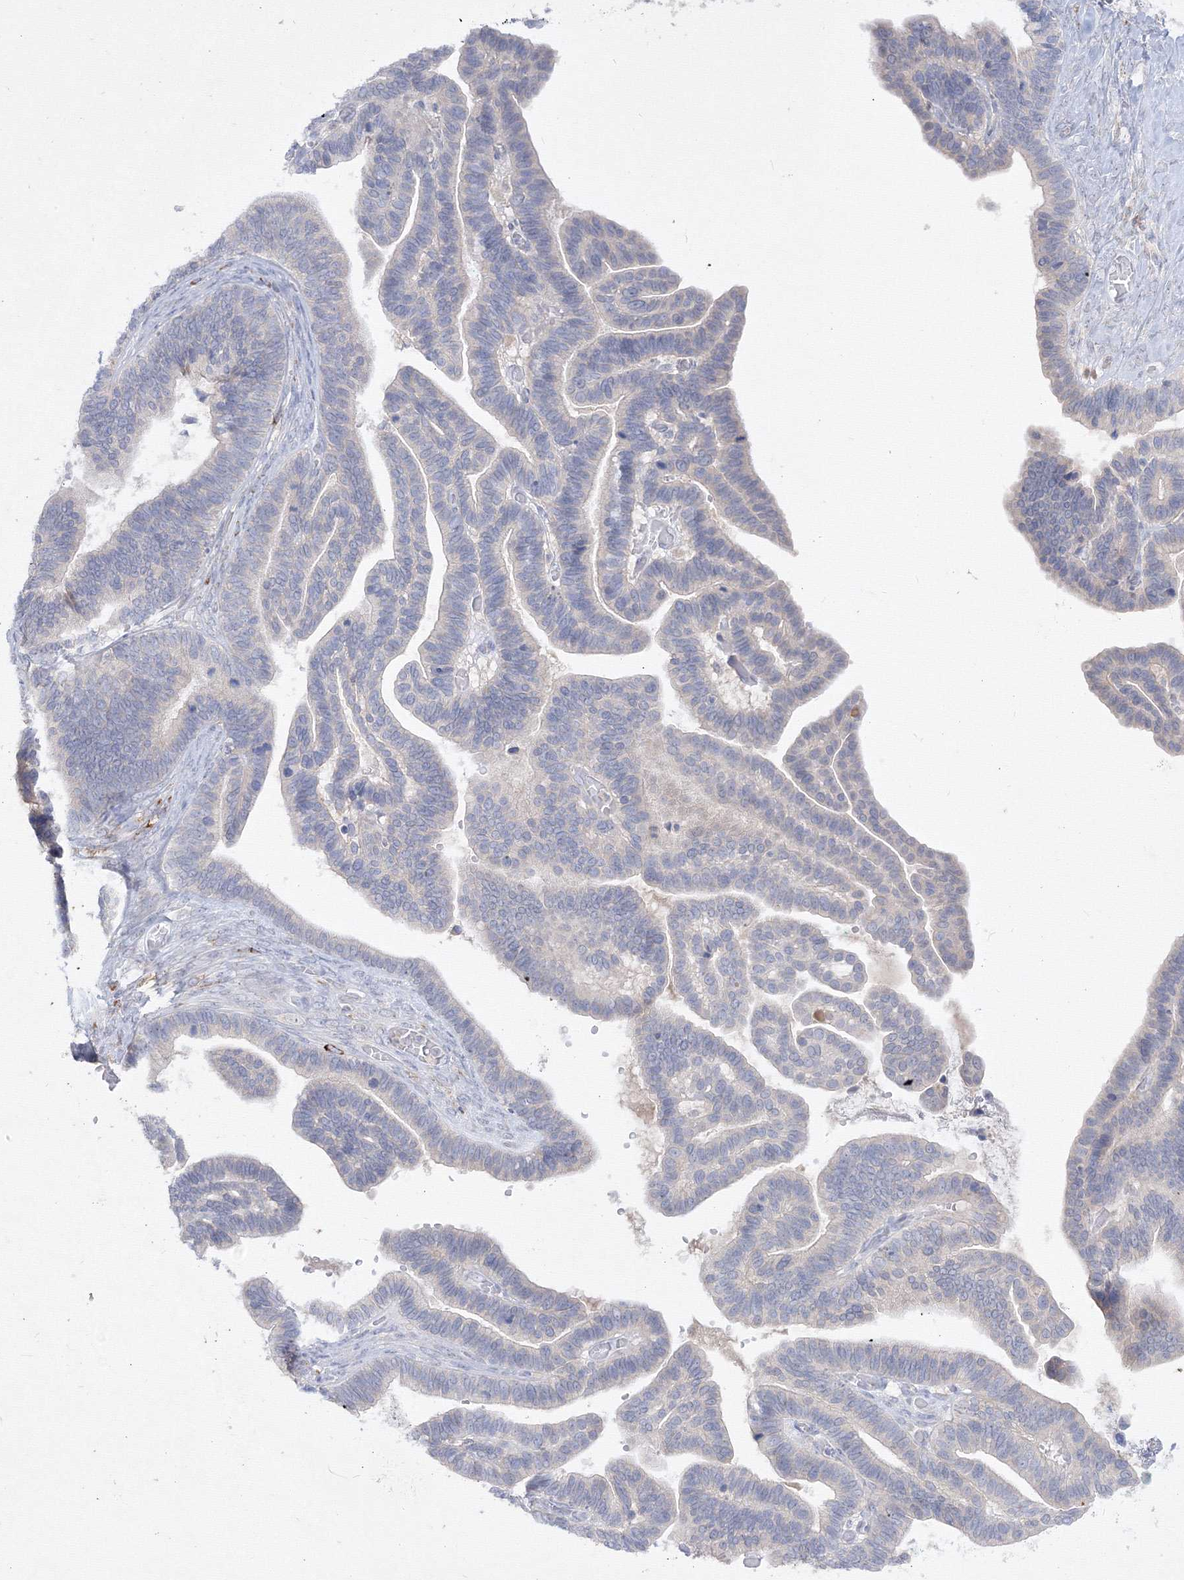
{"staining": {"intensity": "negative", "quantity": "none", "location": "none"}, "tissue": "ovarian cancer", "cell_type": "Tumor cells", "image_type": "cancer", "snomed": [{"axis": "morphology", "description": "Cystadenocarcinoma, serous, NOS"}, {"axis": "topography", "description": "Ovary"}], "caption": "Immunohistochemistry (IHC) histopathology image of neoplastic tissue: ovarian cancer (serous cystadenocarcinoma) stained with DAB (3,3'-diaminobenzidine) exhibits no significant protein positivity in tumor cells. Nuclei are stained in blue.", "gene": "FBXL8", "patient": {"sex": "female", "age": 56}}